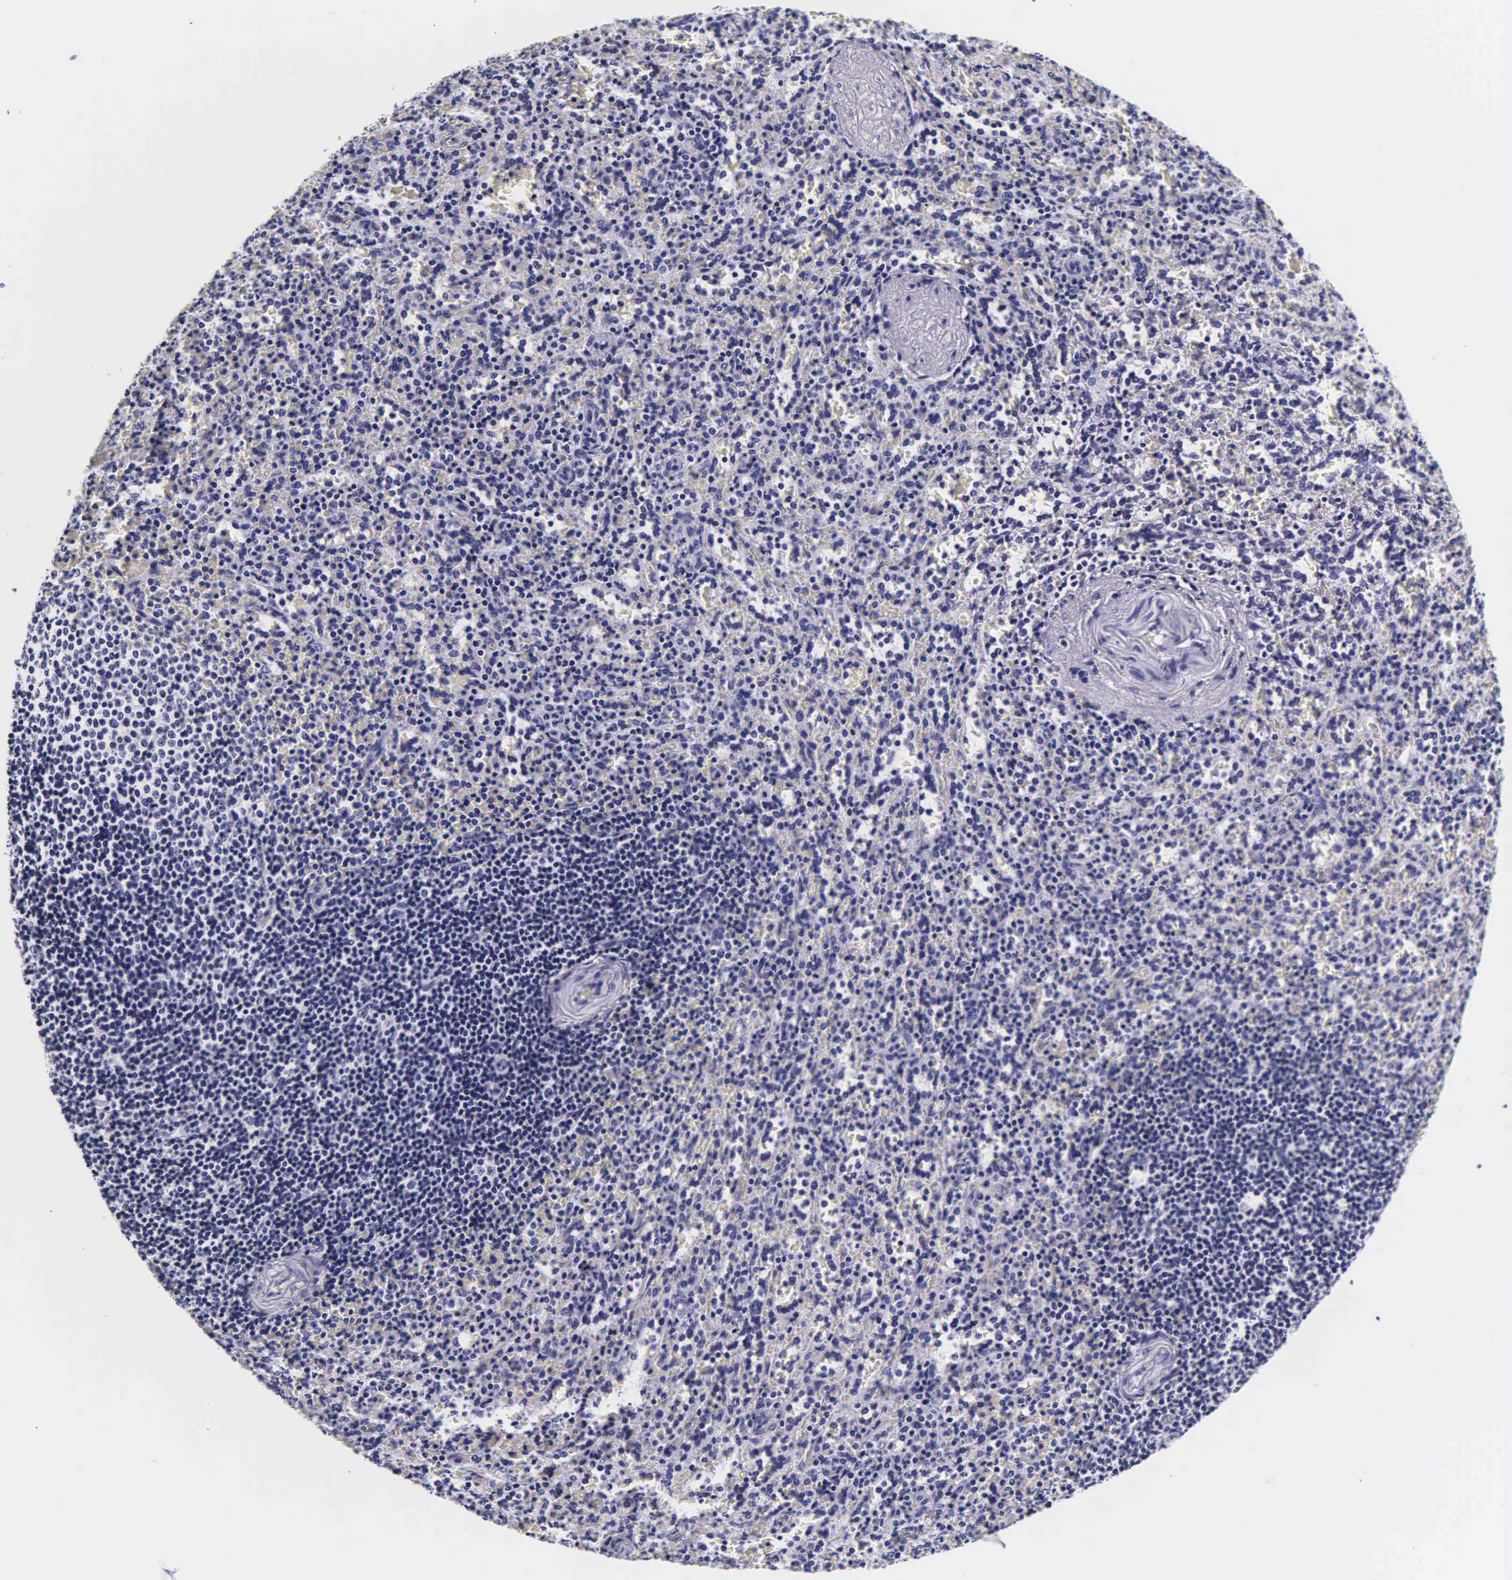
{"staining": {"intensity": "negative", "quantity": "none", "location": "none"}, "tissue": "spleen", "cell_type": "Cells in red pulp", "image_type": "normal", "snomed": [{"axis": "morphology", "description": "Normal tissue, NOS"}, {"axis": "topography", "description": "Spleen"}], "caption": "Immunohistochemistry micrograph of unremarkable spleen: spleen stained with DAB (3,3'-diaminobenzidine) exhibits no significant protein expression in cells in red pulp.", "gene": "DGCR2", "patient": {"sex": "female", "age": 21}}